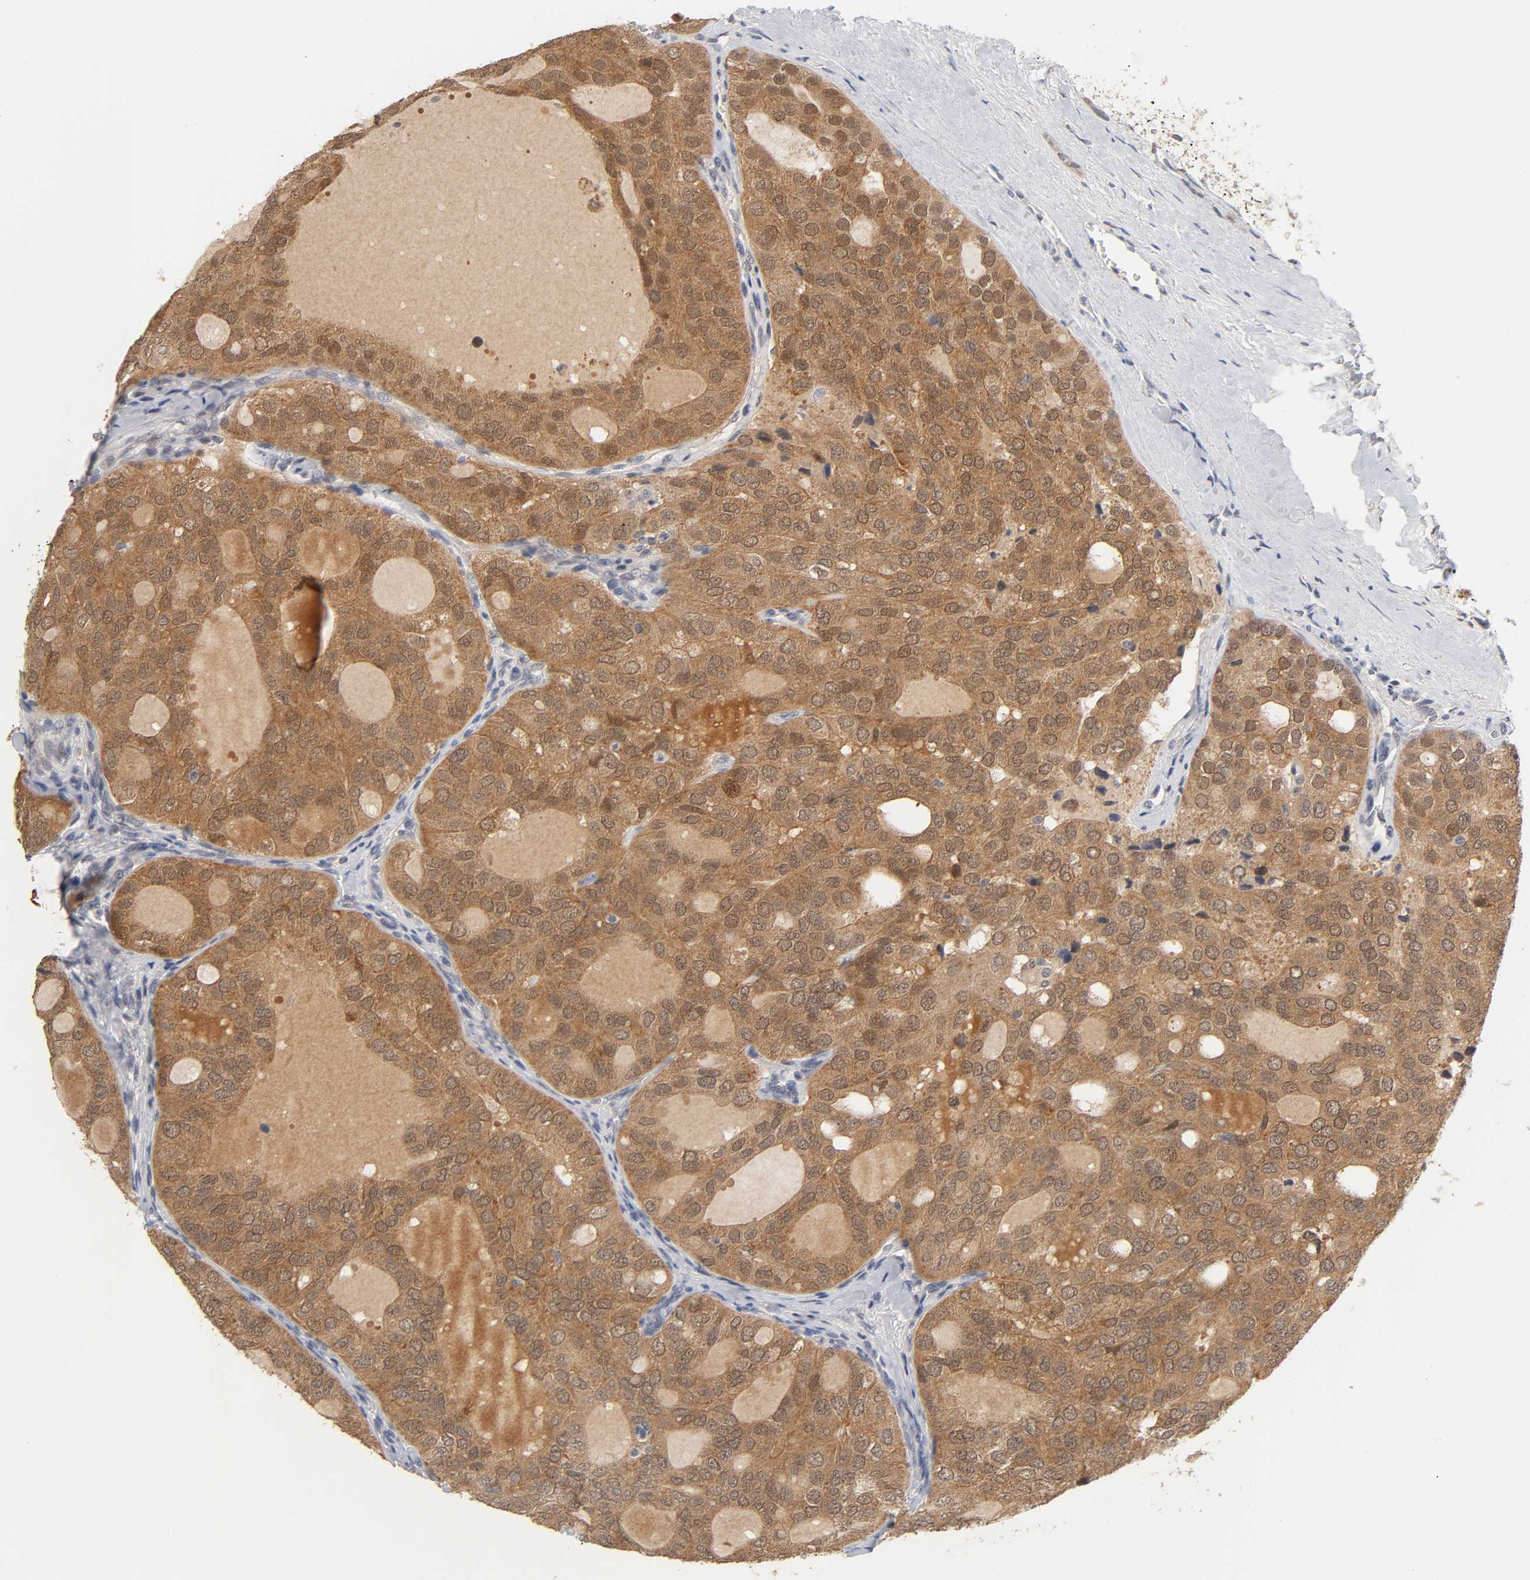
{"staining": {"intensity": "strong", "quantity": ">75%", "location": "cytoplasmic/membranous,nuclear"}, "tissue": "thyroid cancer", "cell_type": "Tumor cells", "image_type": "cancer", "snomed": [{"axis": "morphology", "description": "Follicular adenoma carcinoma, NOS"}, {"axis": "topography", "description": "Thyroid gland"}], "caption": "Immunohistochemical staining of human thyroid cancer (follicular adenoma carcinoma) reveals high levels of strong cytoplasmic/membranous and nuclear protein staining in about >75% of tumor cells.", "gene": "GSTZ1", "patient": {"sex": "male", "age": 75}}